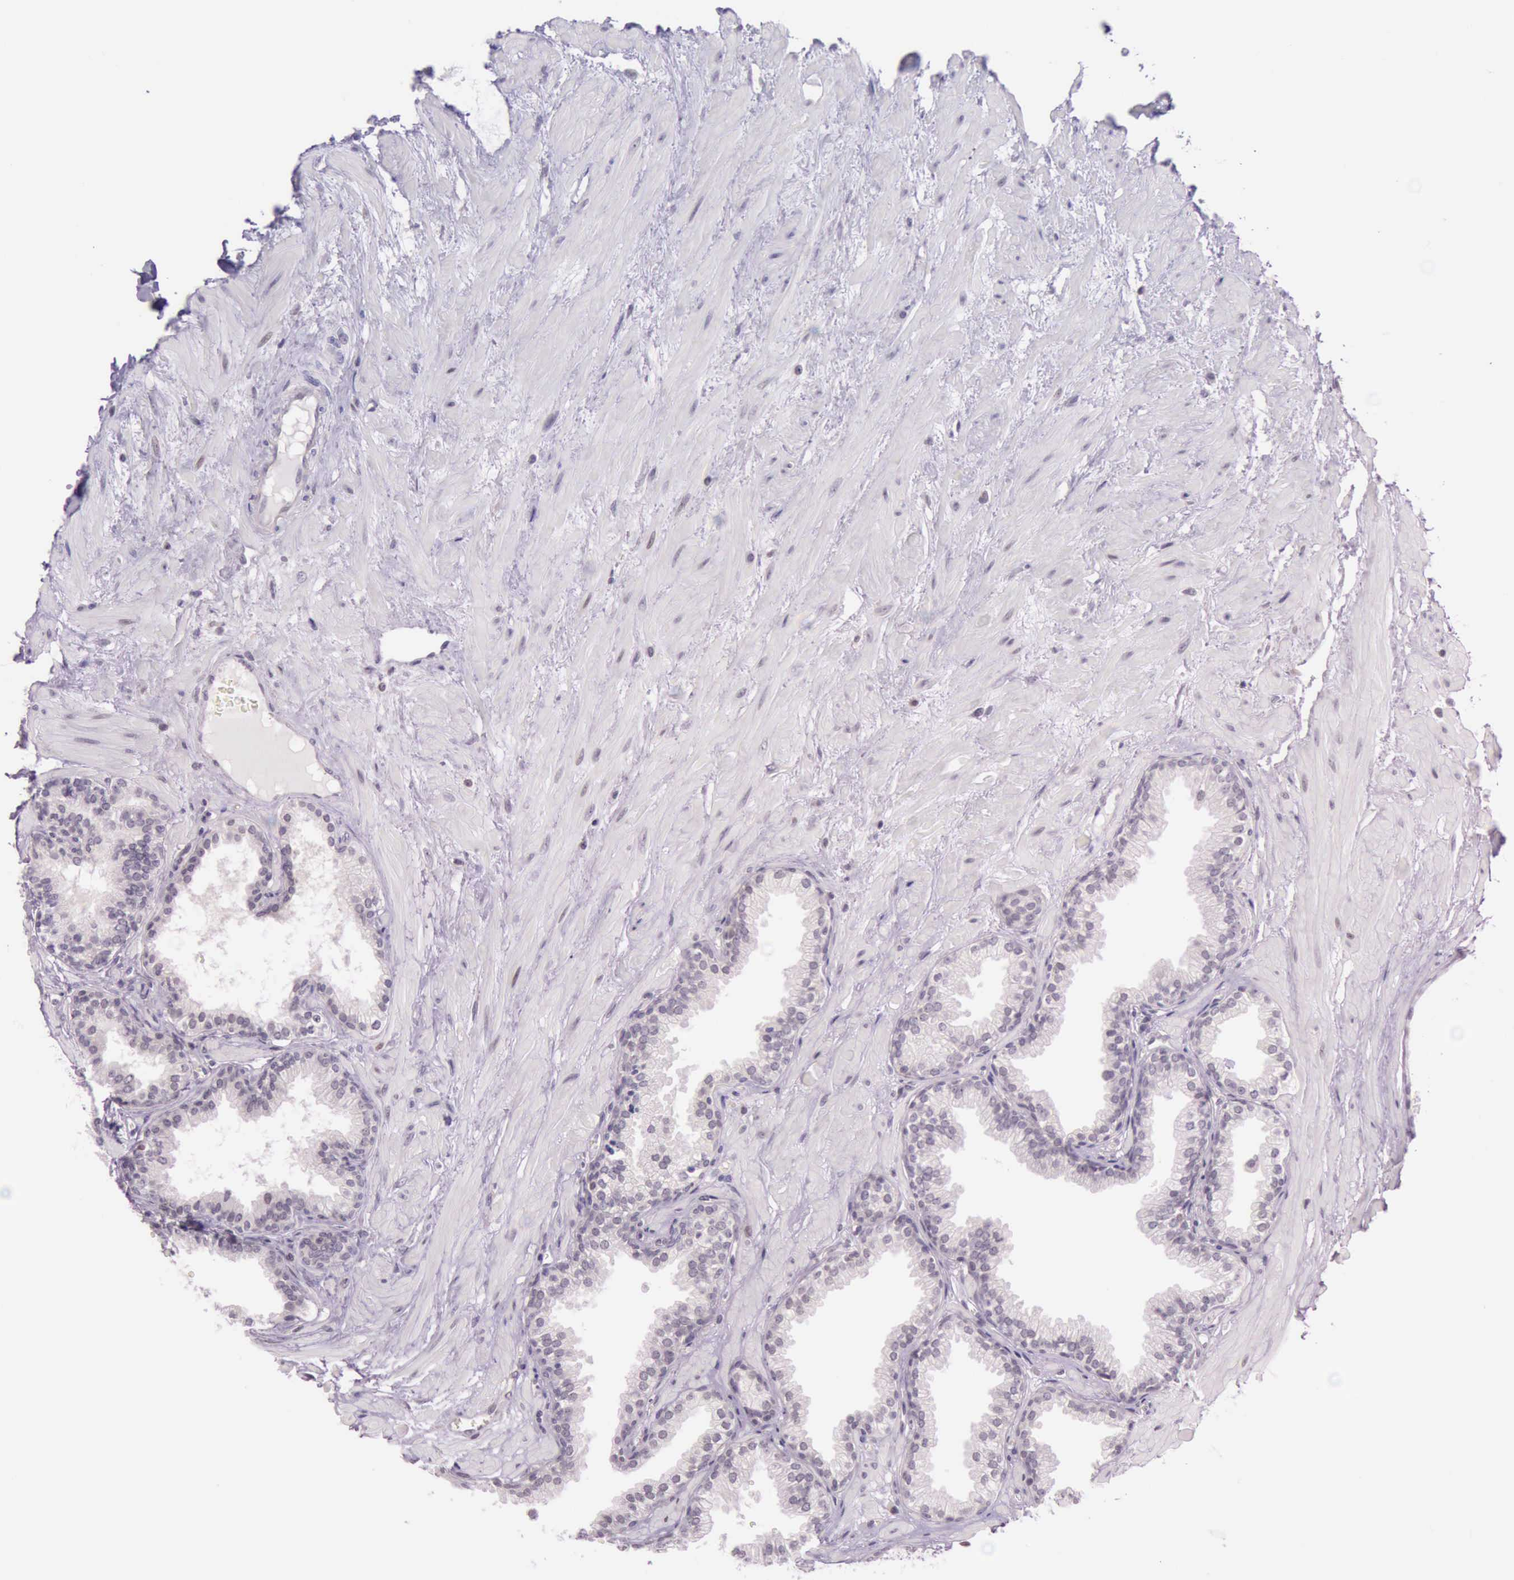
{"staining": {"intensity": "negative", "quantity": "none", "location": "none"}, "tissue": "prostate", "cell_type": "Glandular cells", "image_type": "normal", "snomed": [{"axis": "morphology", "description": "Normal tissue, NOS"}, {"axis": "topography", "description": "Prostate"}], "caption": "The histopathology image displays no staining of glandular cells in normal prostate.", "gene": "PARP1", "patient": {"sex": "male", "age": 64}}